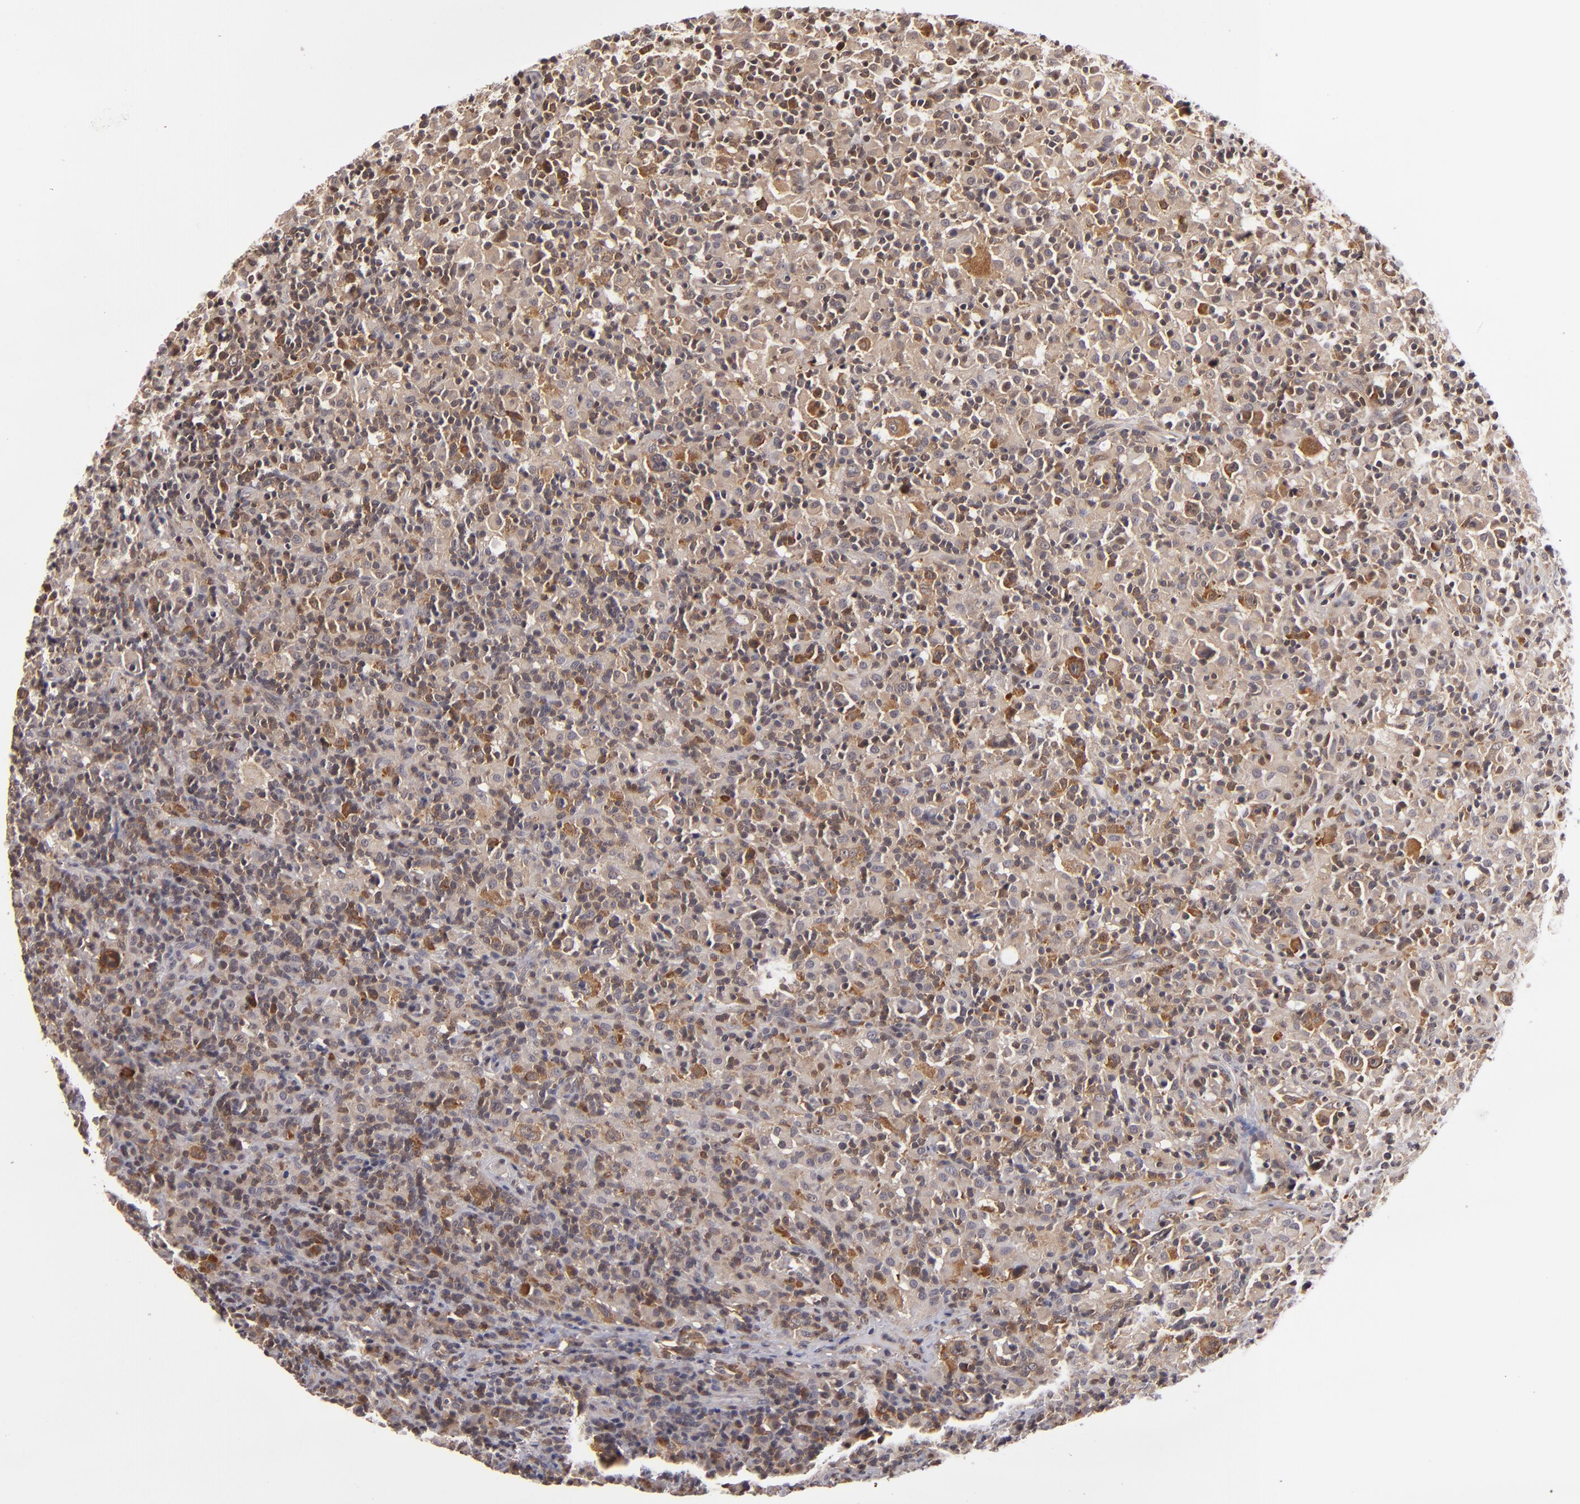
{"staining": {"intensity": "weak", "quantity": "<25%", "location": "cytoplasmic/membranous"}, "tissue": "lymphoma", "cell_type": "Tumor cells", "image_type": "cancer", "snomed": [{"axis": "morphology", "description": "Hodgkin's disease, NOS"}, {"axis": "topography", "description": "Lymph node"}], "caption": "Immunohistochemistry micrograph of lymphoma stained for a protein (brown), which displays no staining in tumor cells.", "gene": "MAPK3", "patient": {"sex": "male", "age": 46}}